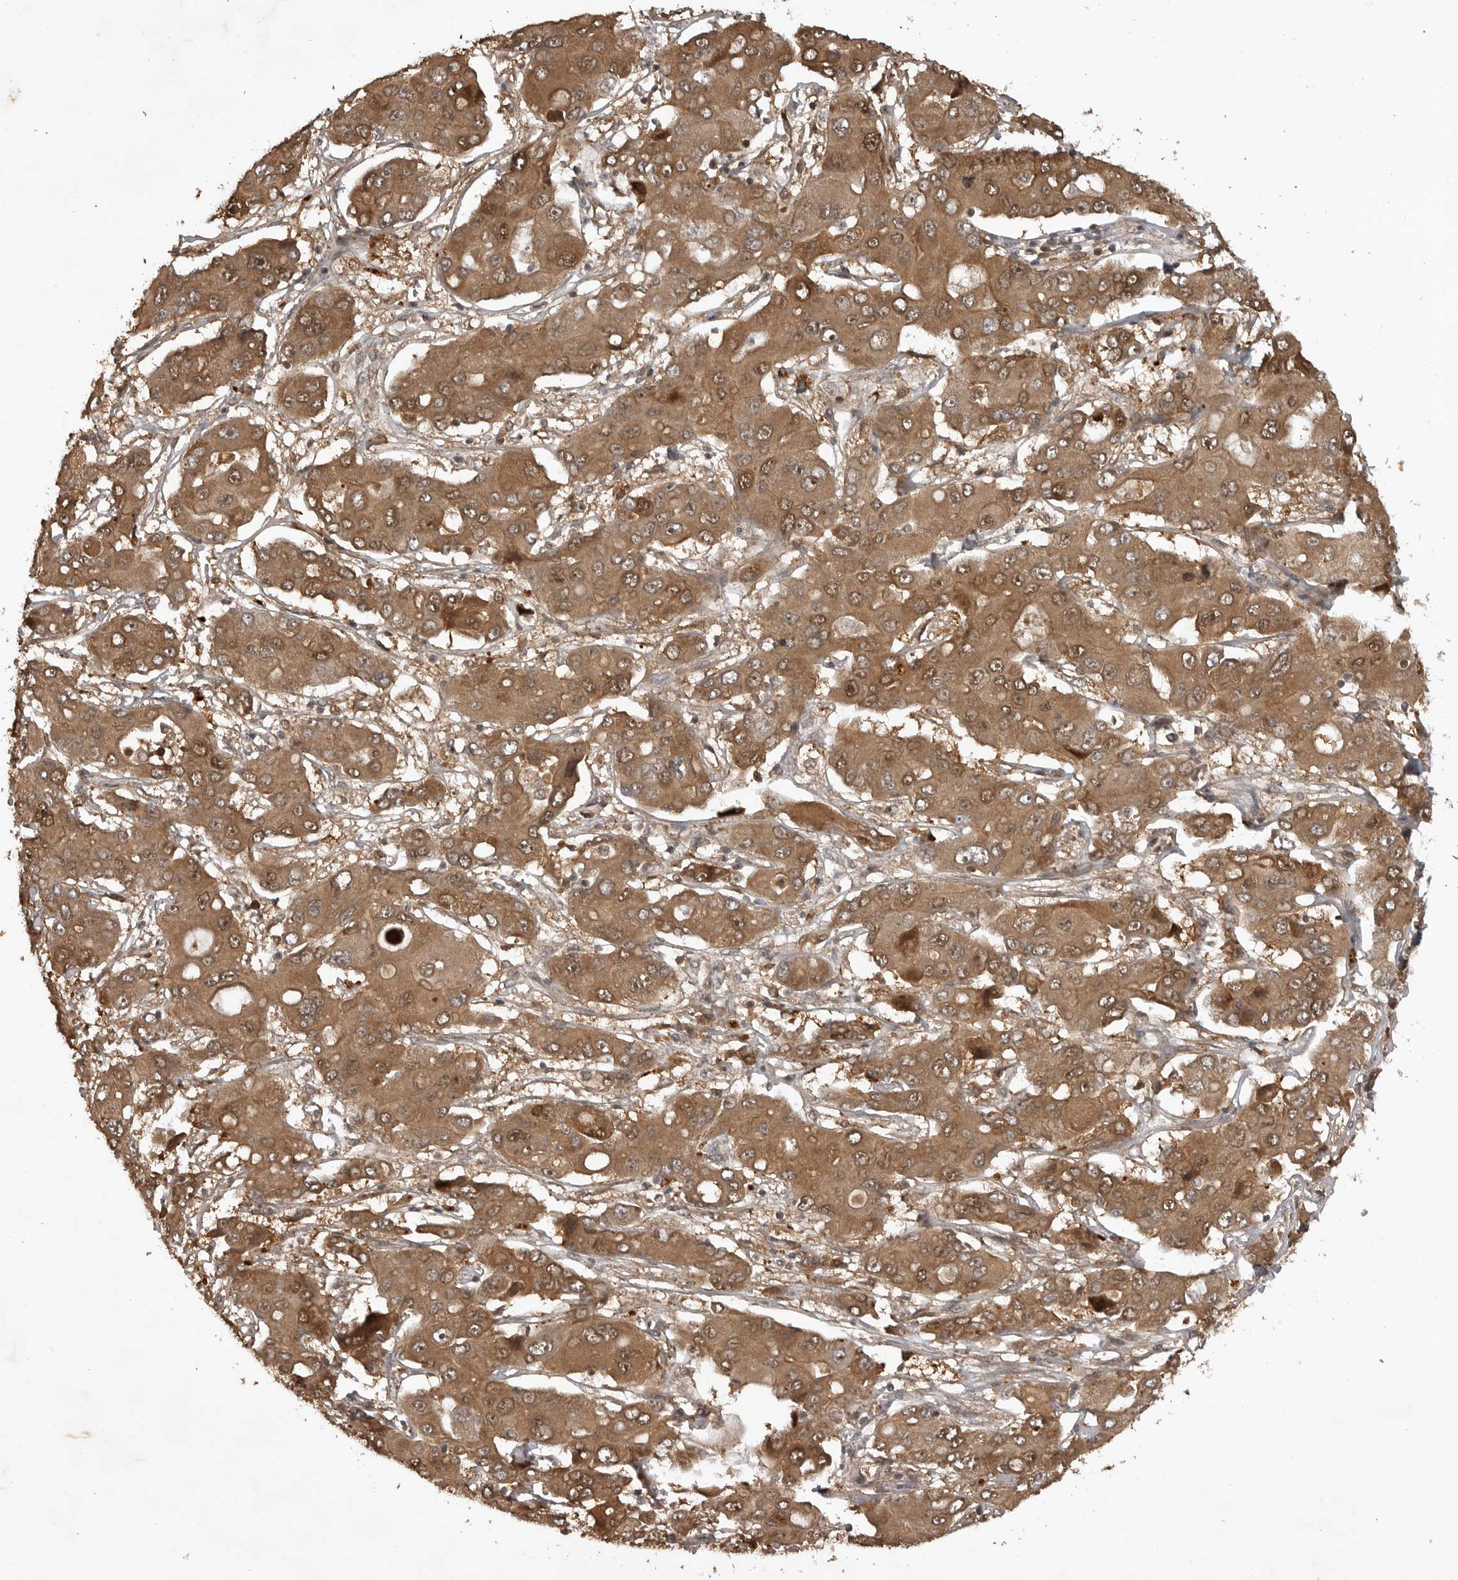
{"staining": {"intensity": "moderate", "quantity": ">75%", "location": "cytoplasmic/membranous,nuclear"}, "tissue": "liver cancer", "cell_type": "Tumor cells", "image_type": "cancer", "snomed": [{"axis": "morphology", "description": "Cholangiocarcinoma"}, {"axis": "topography", "description": "Liver"}], "caption": "A photomicrograph of human liver cancer (cholangiocarcinoma) stained for a protein shows moderate cytoplasmic/membranous and nuclear brown staining in tumor cells. Using DAB (3,3'-diaminobenzidine) (brown) and hematoxylin (blue) stains, captured at high magnification using brightfield microscopy.", "gene": "AKAP7", "patient": {"sex": "male", "age": 67}}